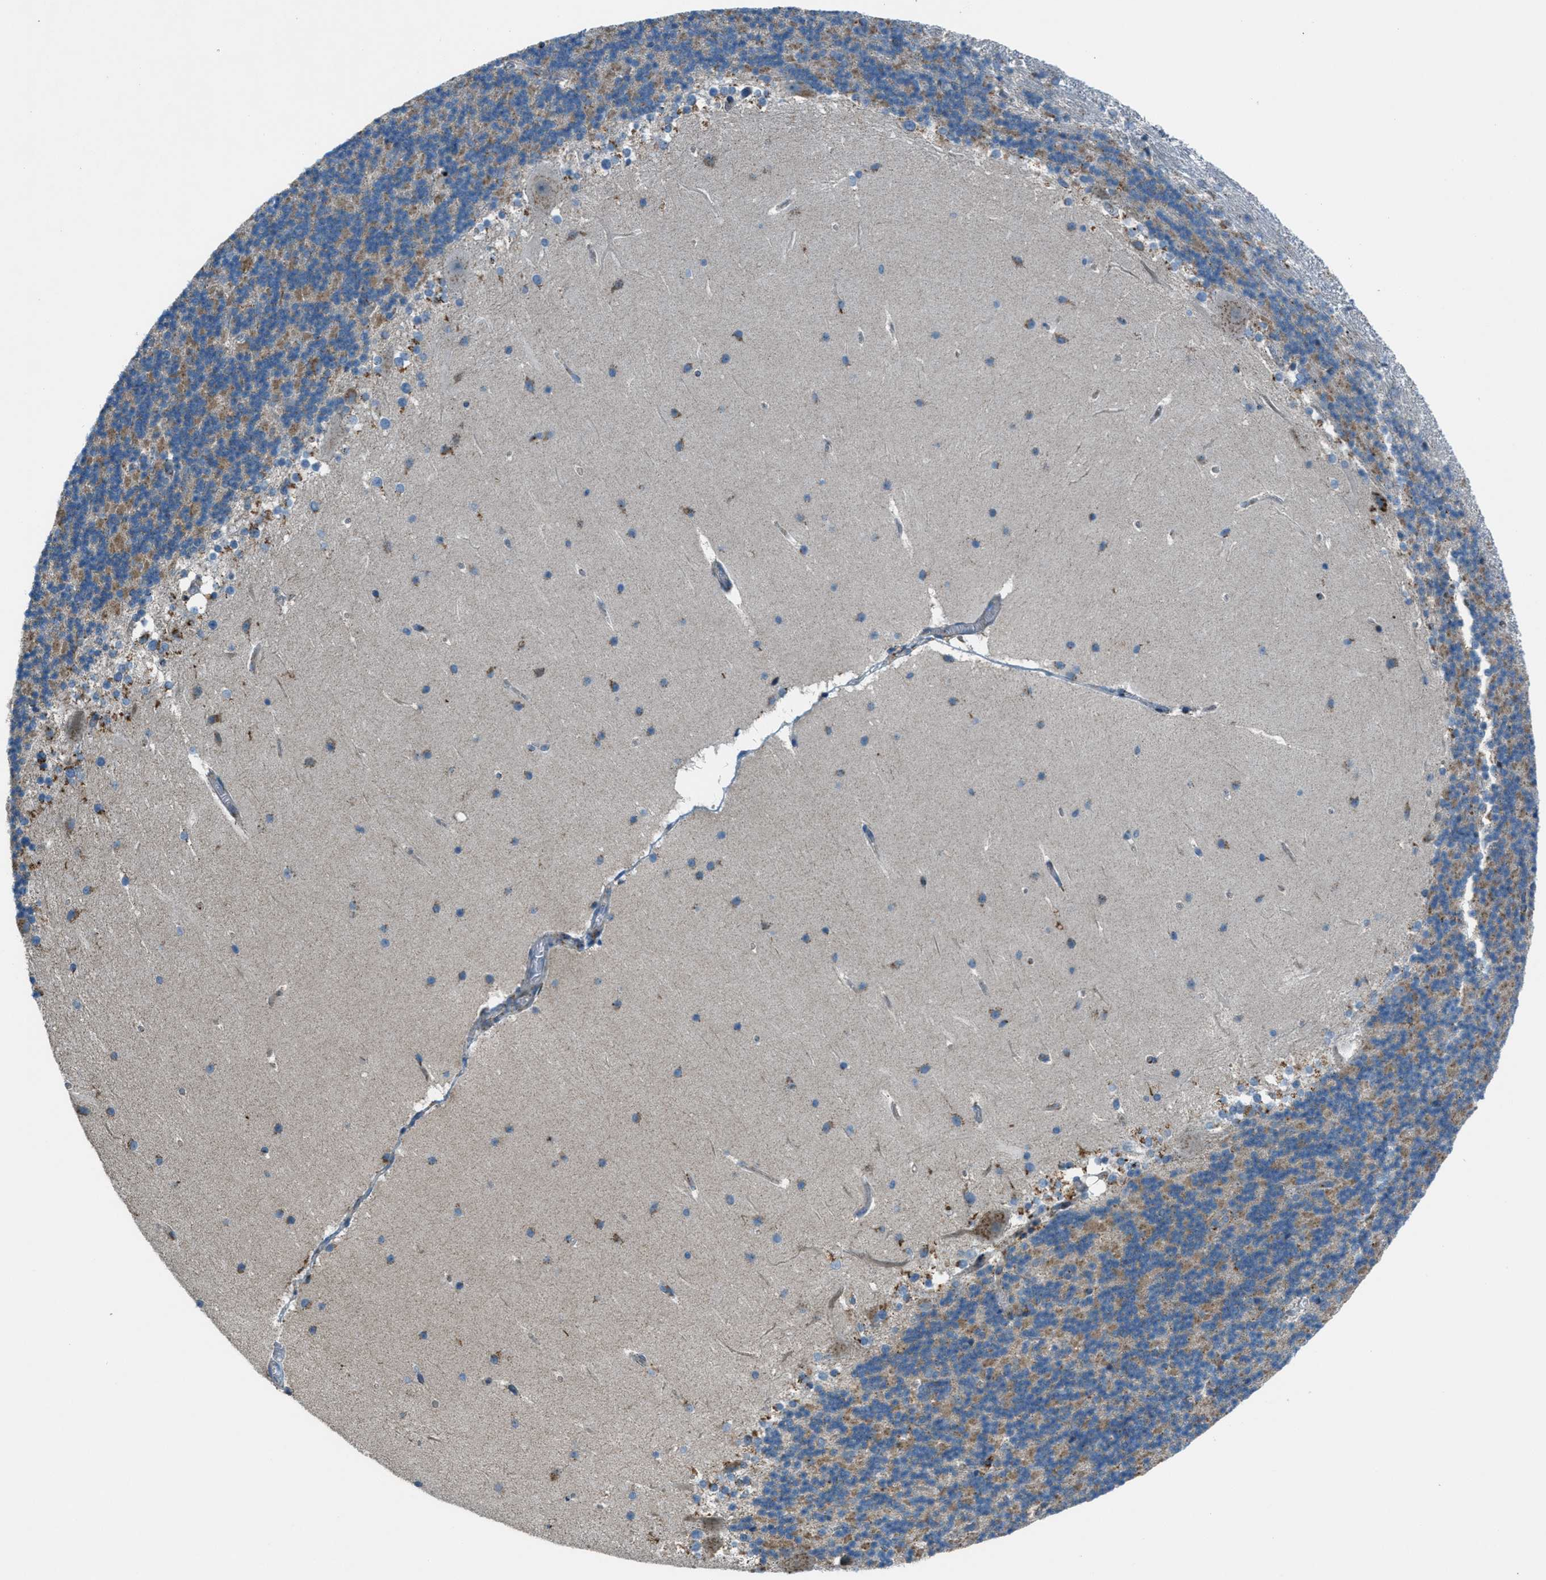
{"staining": {"intensity": "weak", "quantity": ">75%", "location": "cytoplasmic/membranous"}, "tissue": "cerebellum", "cell_type": "Cells in granular layer", "image_type": "normal", "snomed": [{"axis": "morphology", "description": "Normal tissue, NOS"}, {"axis": "topography", "description": "Cerebellum"}], "caption": "Immunohistochemical staining of normal cerebellum demonstrates >75% levels of weak cytoplasmic/membranous protein expression in about >75% of cells in granular layer. (Brightfield microscopy of DAB IHC at high magnification).", "gene": "BCKDK", "patient": {"sex": "female", "age": 19}}